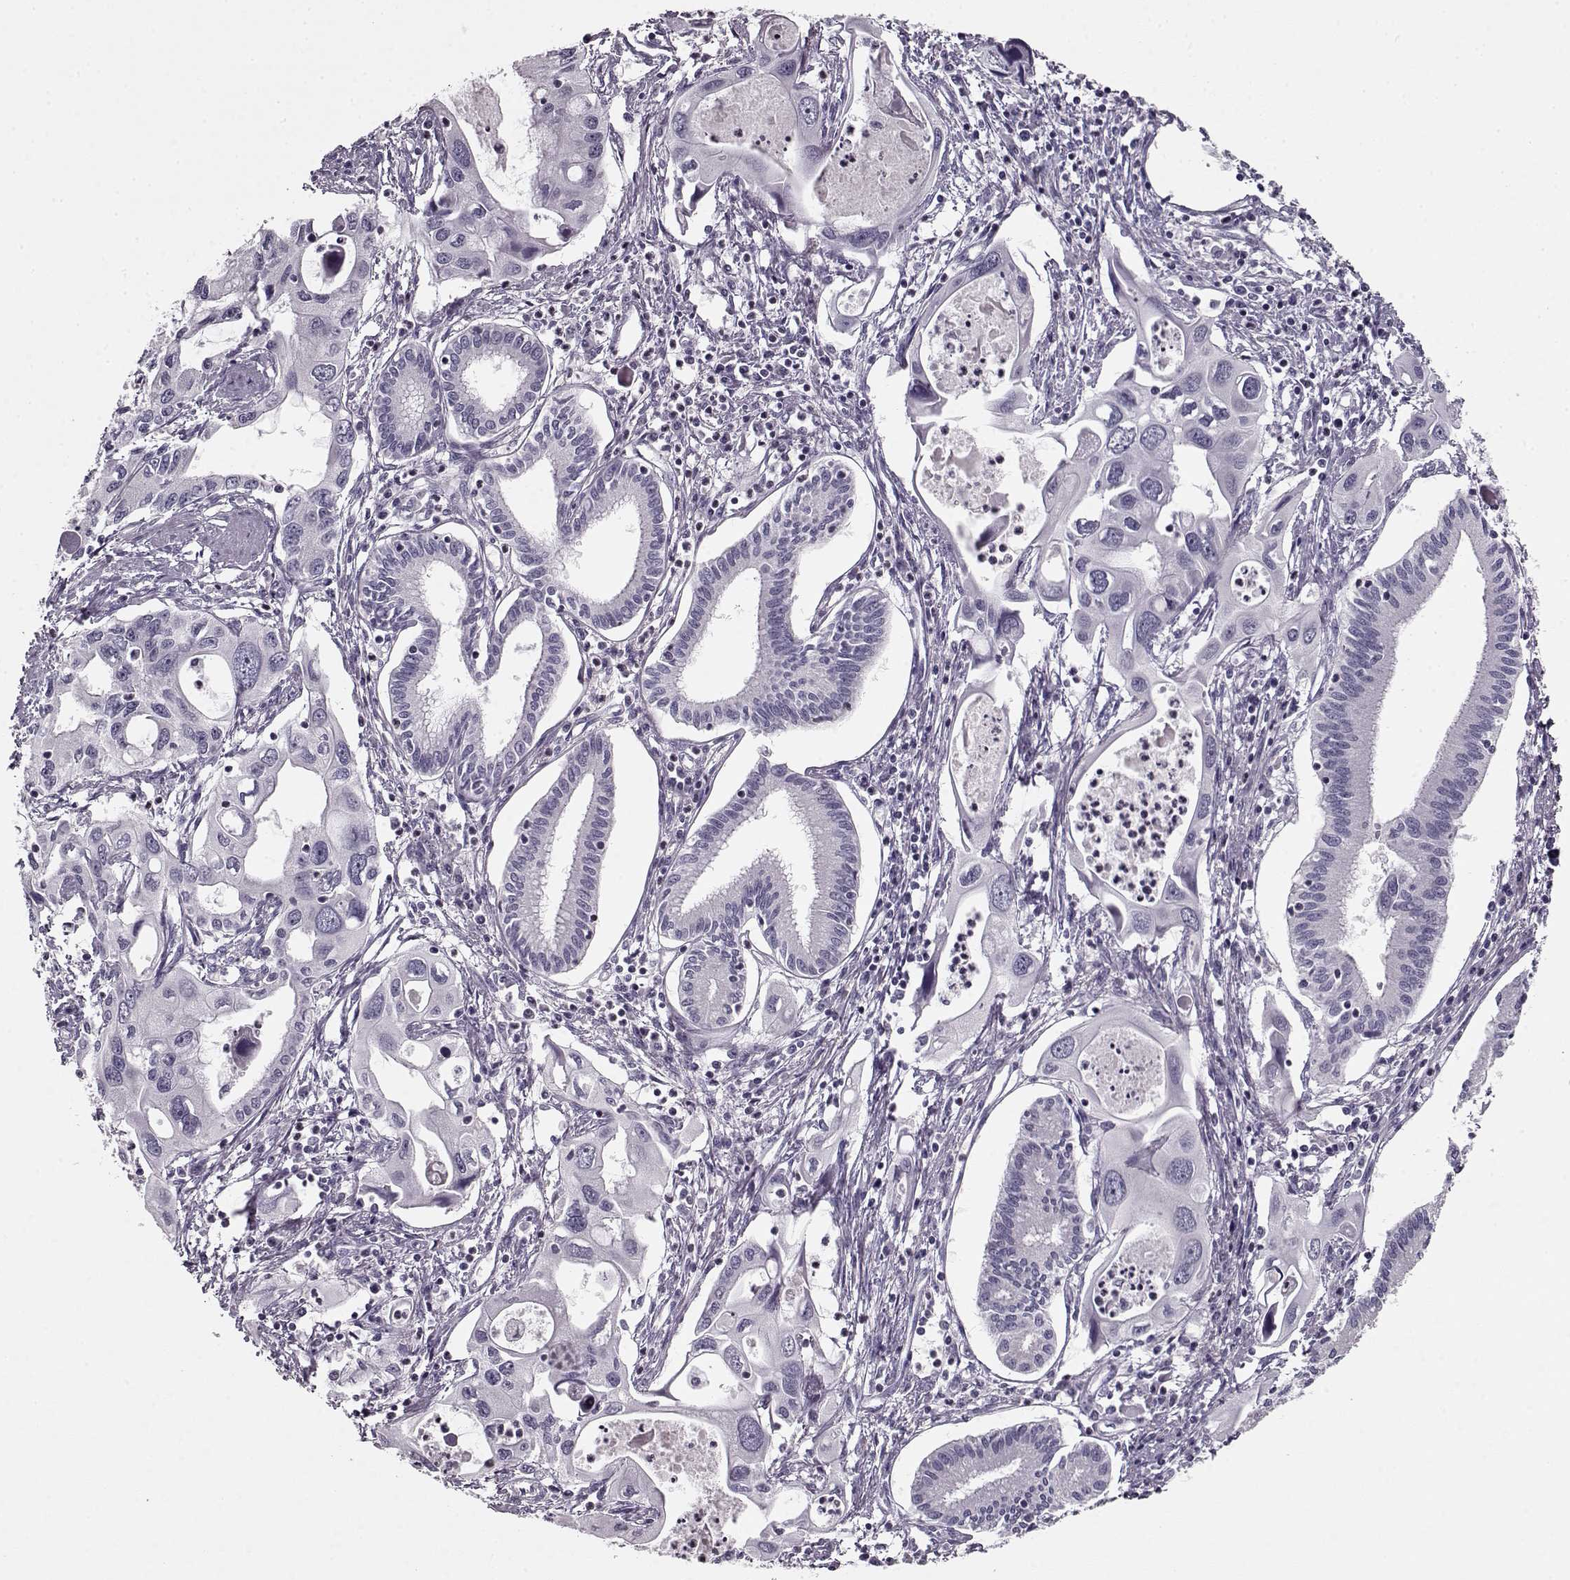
{"staining": {"intensity": "negative", "quantity": "none", "location": "none"}, "tissue": "pancreatic cancer", "cell_type": "Tumor cells", "image_type": "cancer", "snomed": [{"axis": "morphology", "description": "Adenocarcinoma, NOS"}, {"axis": "topography", "description": "Pancreas"}], "caption": "Human adenocarcinoma (pancreatic) stained for a protein using IHC reveals no expression in tumor cells.", "gene": "RP1L1", "patient": {"sex": "male", "age": 60}}